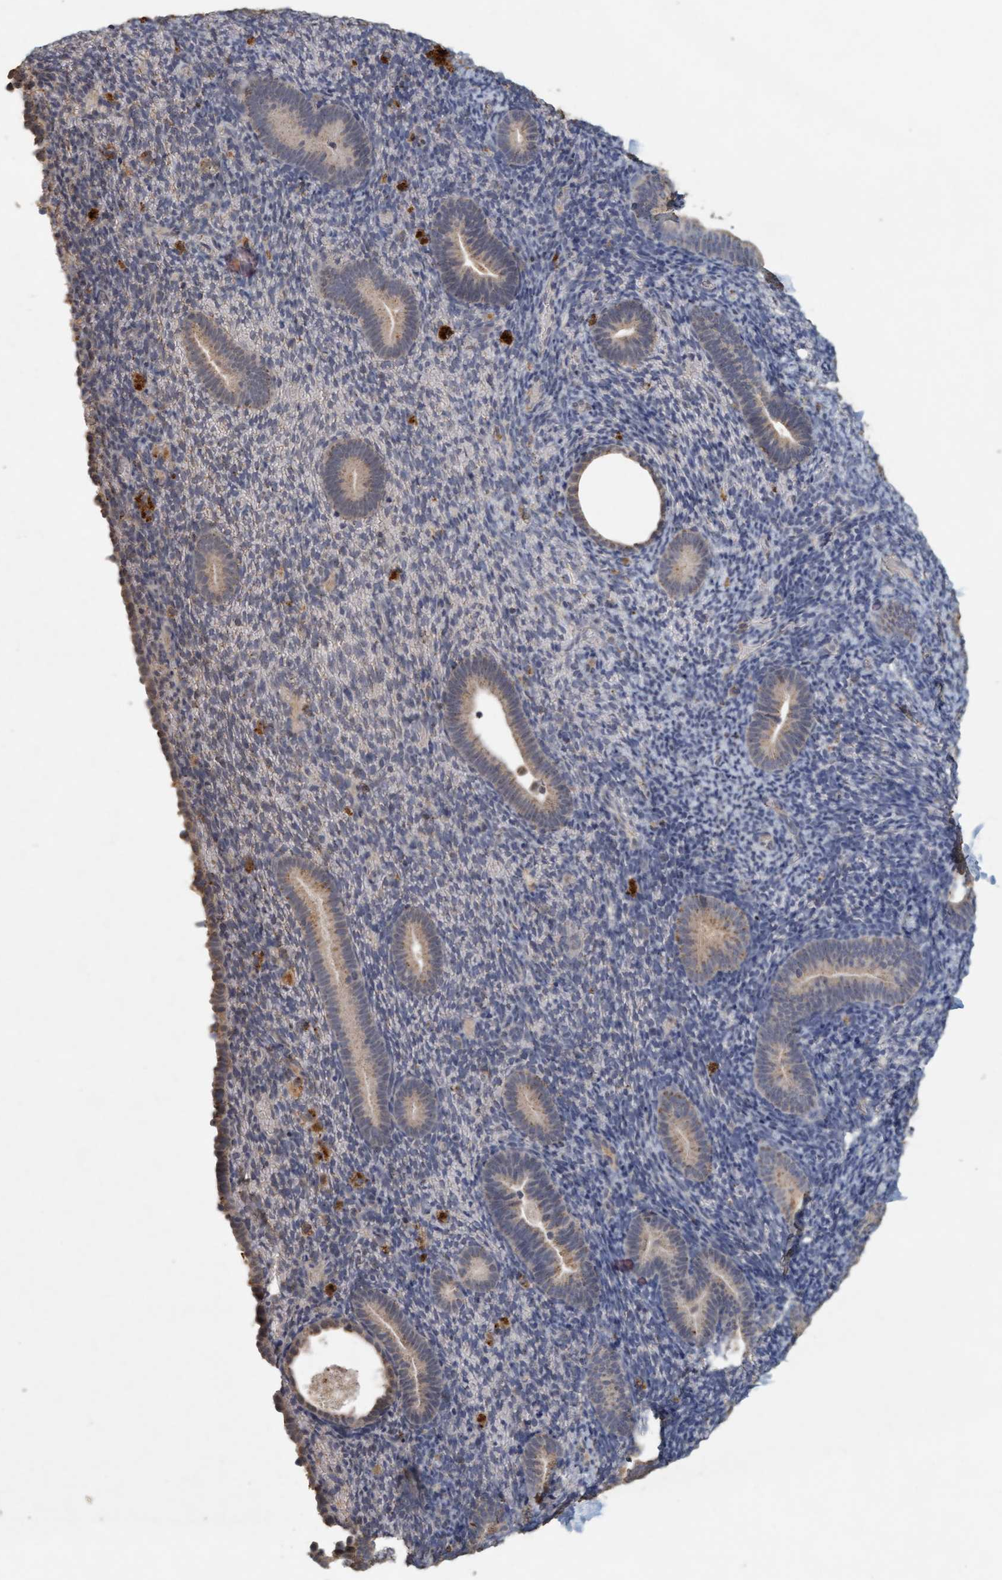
{"staining": {"intensity": "weak", "quantity": "<25%", "location": "cytoplasmic/membranous"}, "tissue": "endometrium", "cell_type": "Cells in endometrial stroma", "image_type": "normal", "snomed": [{"axis": "morphology", "description": "Normal tissue, NOS"}, {"axis": "topography", "description": "Endometrium"}], "caption": "This is an immunohistochemistry photomicrograph of unremarkable endometrium. There is no positivity in cells in endometrial stroma.", "gene": "VSIG8", "patient": {"sex": "female", "age": 51}}